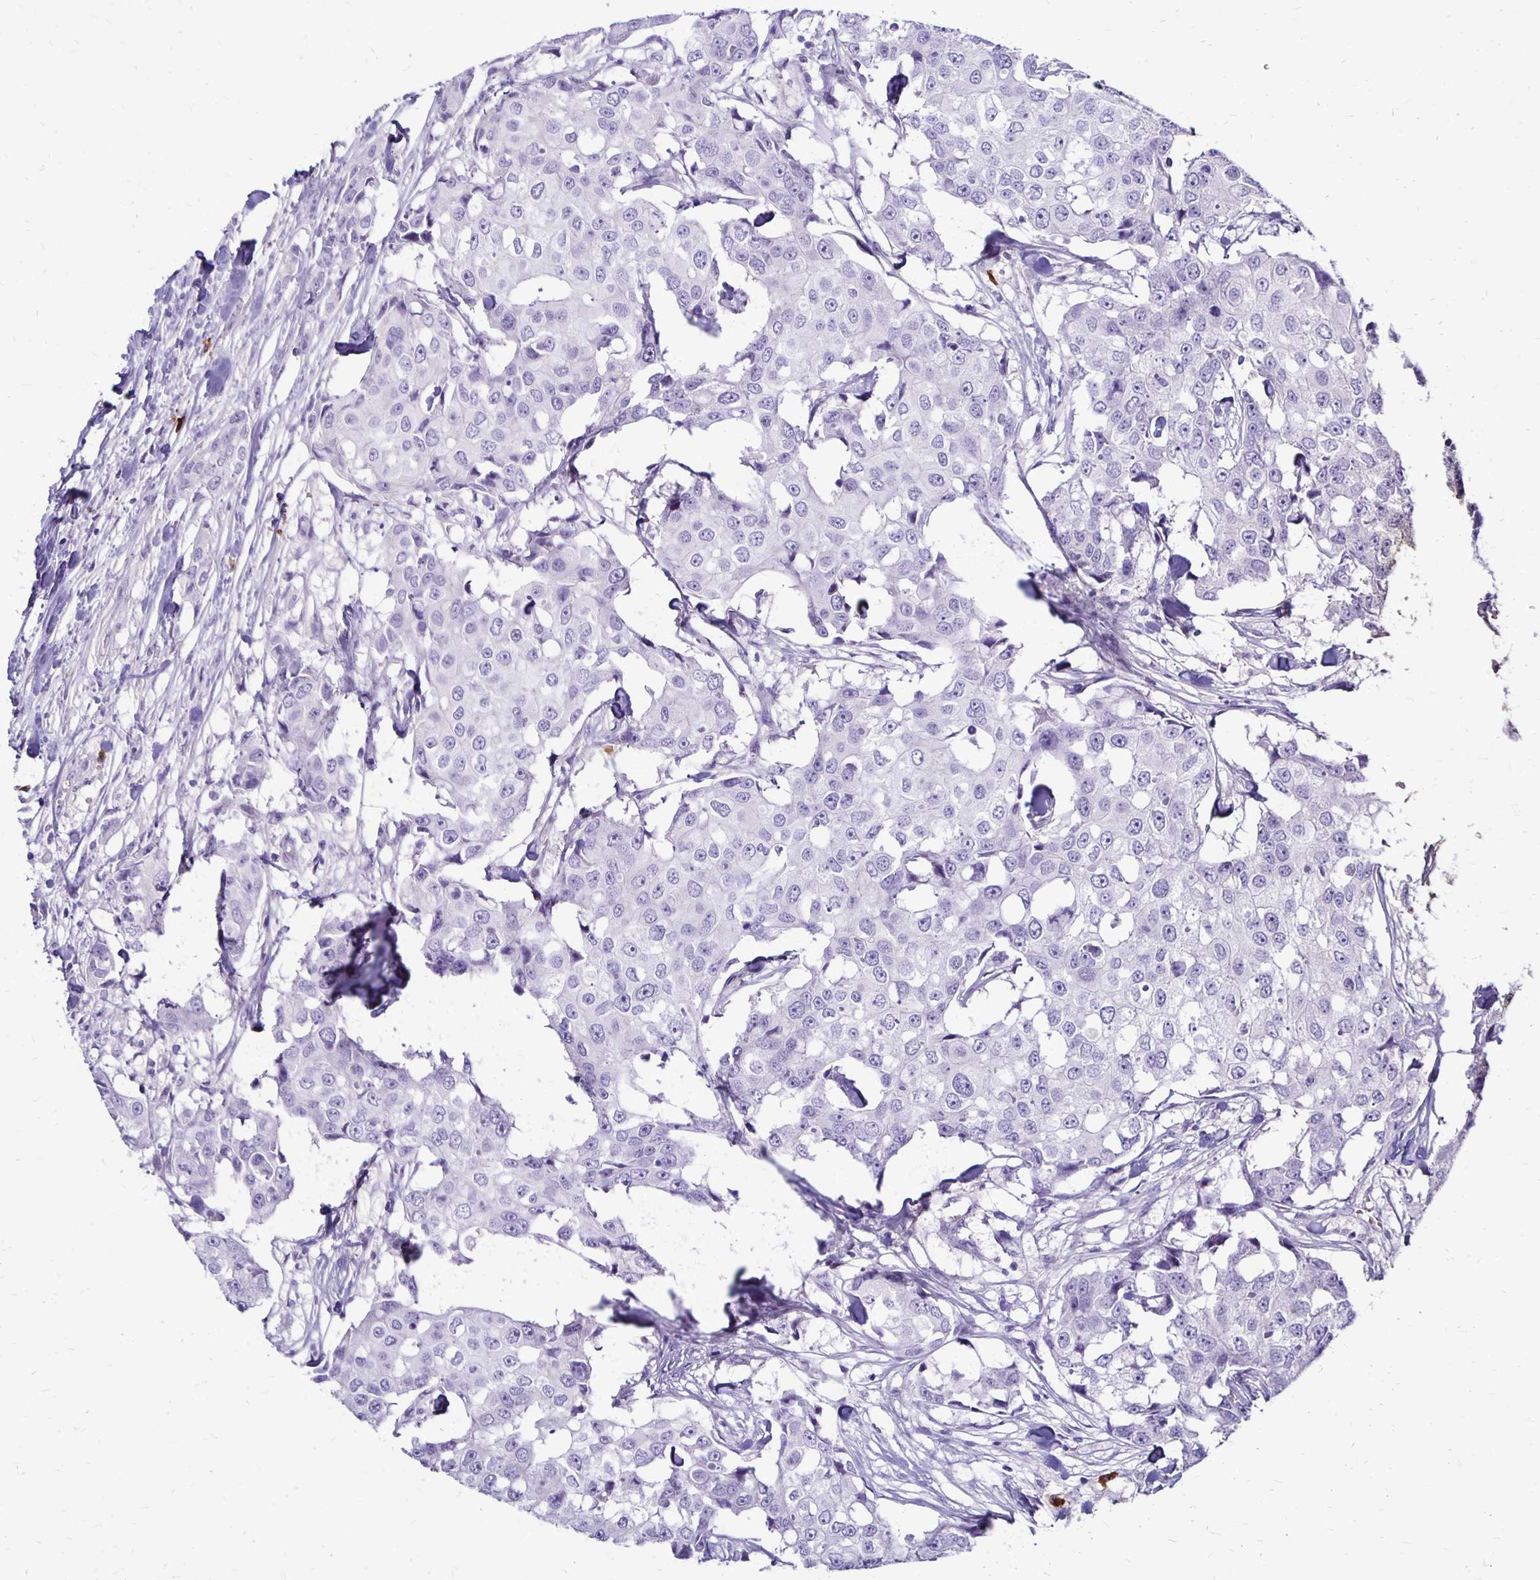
{"staining": {"intensity": "negative", "quantity": "none", "location": "none"}, "tissue": "breast cancer", "cell_type": "Tumor cells", "image_type": "cancer", "snomed": [{"axis": "morphology", "description": "Duct carcinoma"}, {"axis": "topography", "description": "Breast"}], "caption": "Invasive ductal carcinoma (breast) was stained to show a protein in brown. There is no significant positivity in tumor cells.", "gene": "FNTB", "patient": {"sex": "female", "age": 27}}